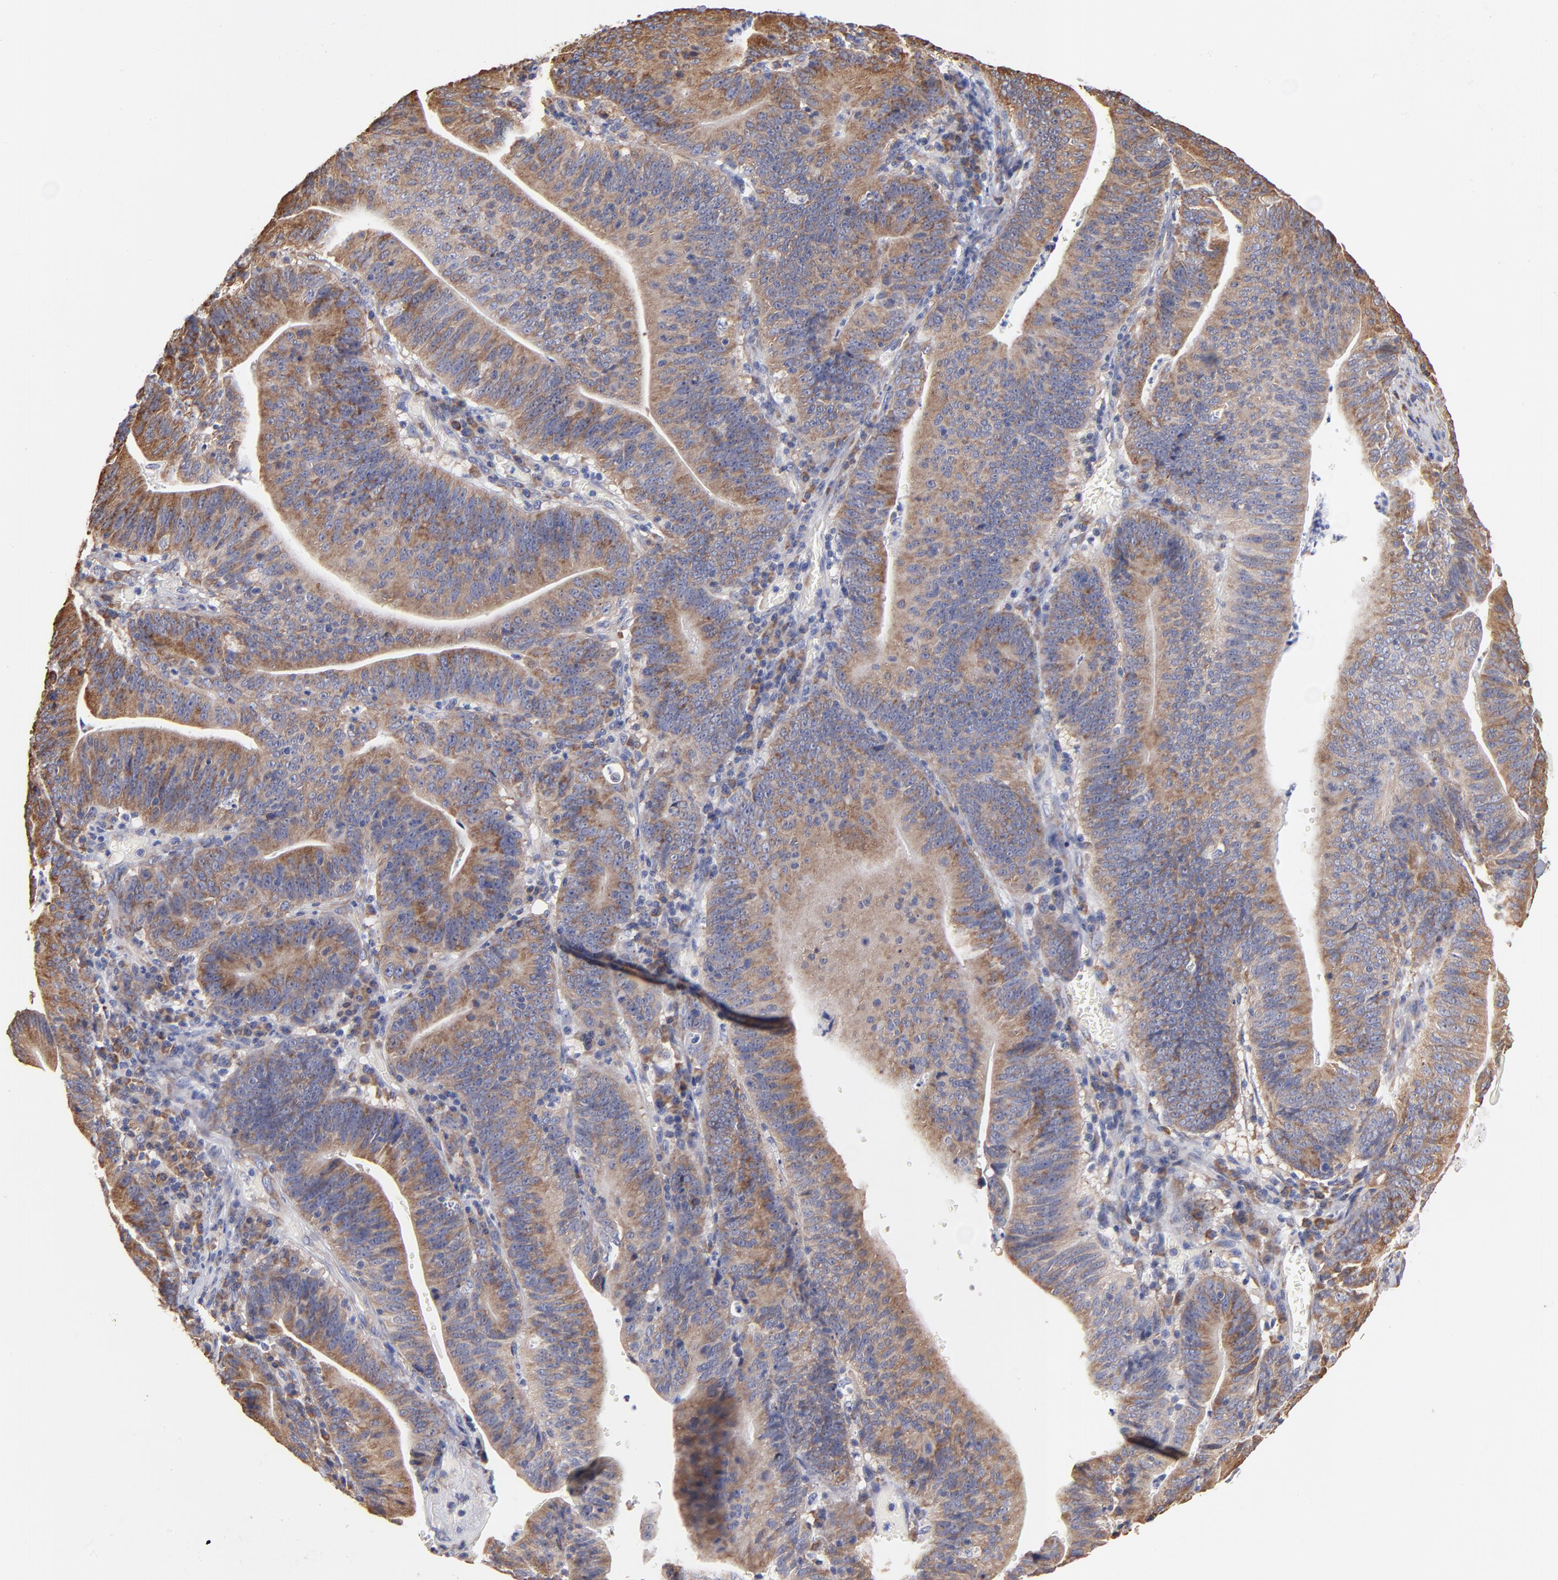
{"staining": {"intensity": "moderate", "quantity": ">75%", "location": "cytoplasmic/membranous"}, "tissue": "stomach cancer", "cell_type": "Tumor cells", "image_type": "cancer", "snomed": [{"axis": "morphology", "description": "Adenocarcinoma, NOS"}, {"axis": "topography", "description": "Stomach, lower"}], "caption": "There is medium levels of moderate cytoplasmic/membranous positivity in tumor cells of adenocarcinoma (stomach), as demonstrated by immunohistochemical staining (brown color).", "gene": "RPL9", "patient": {"sex": "female", "age": 86}}